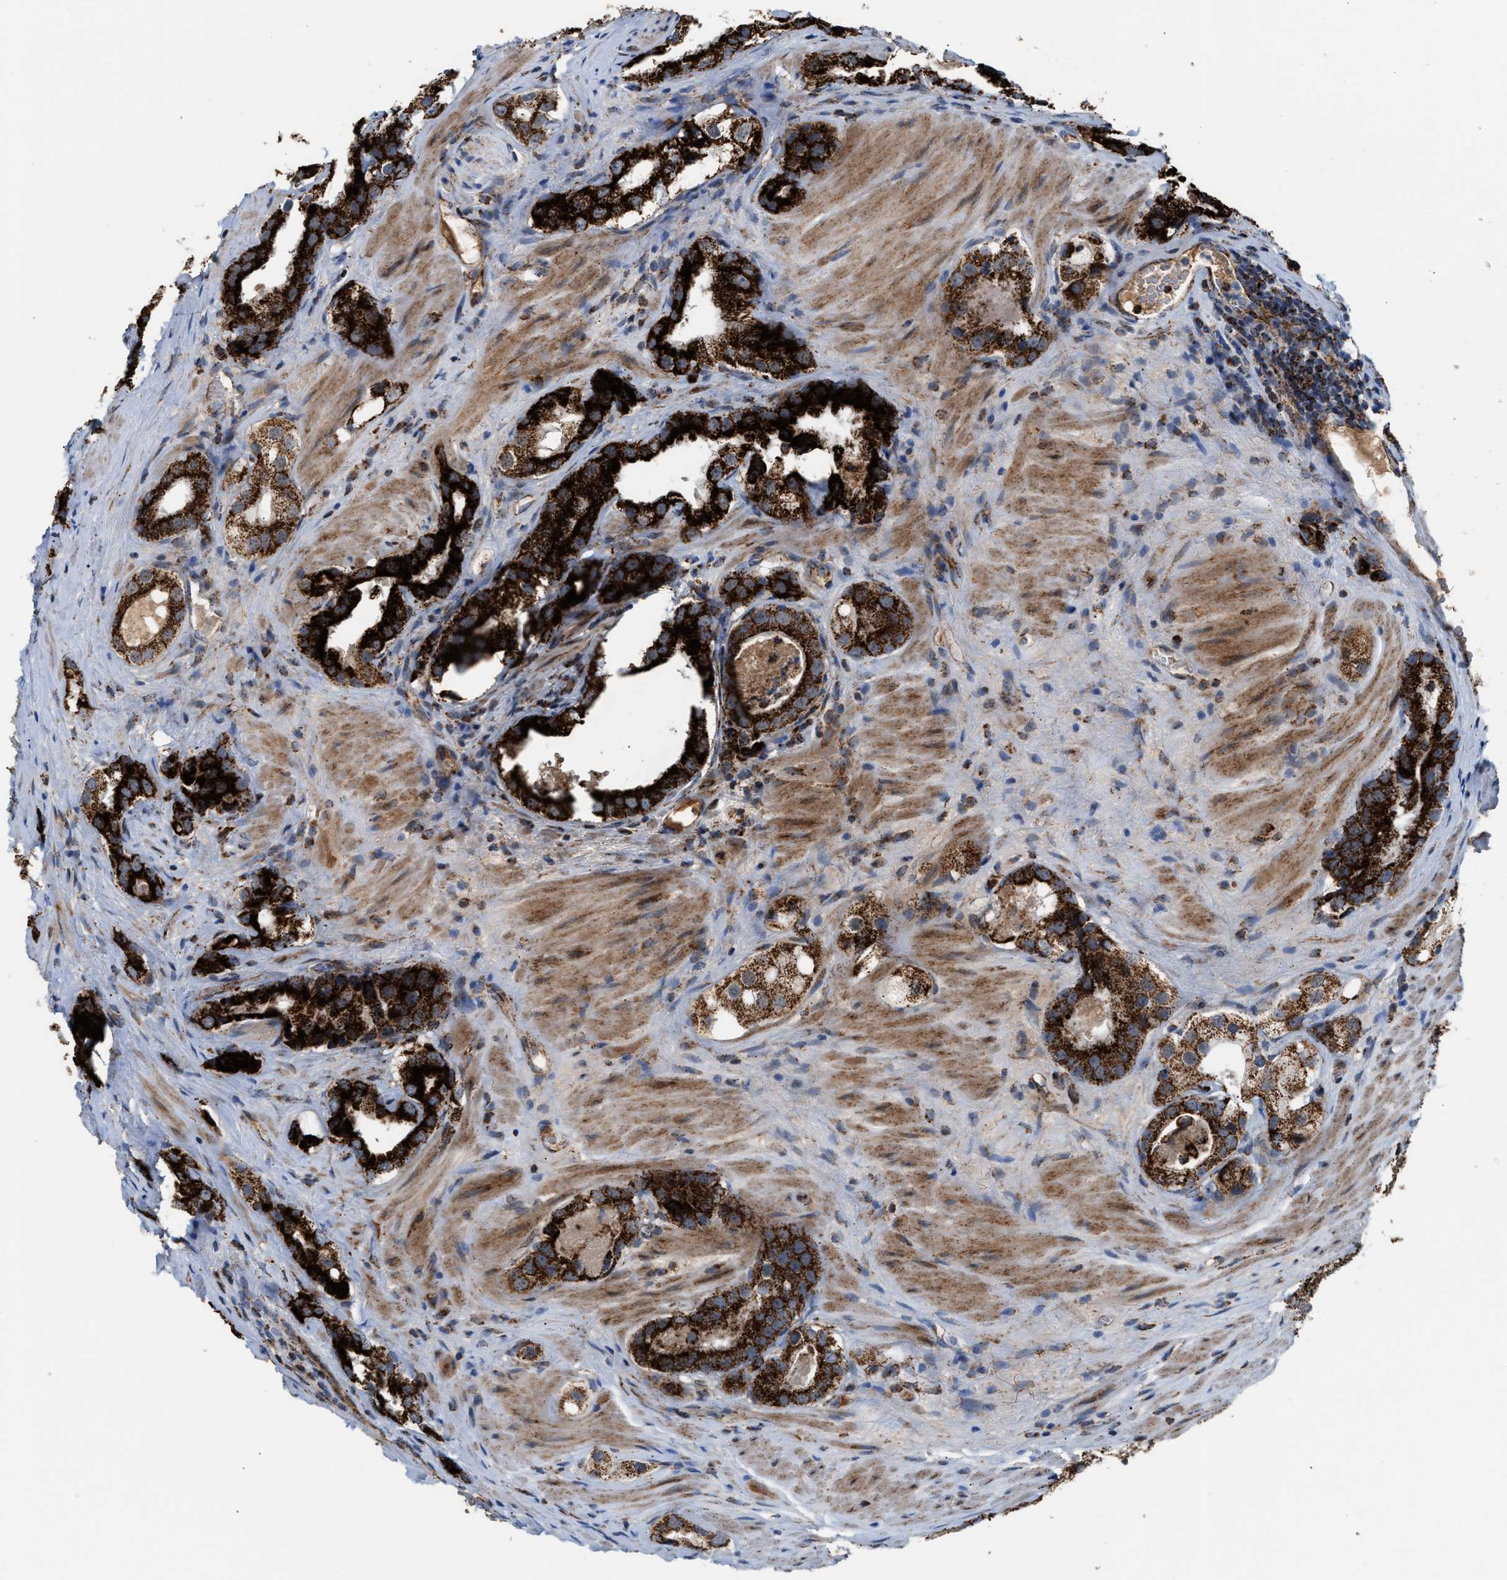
{"staining": {"intensity": "strong", "quantity": ">75%", "location": "cytoplasmic/membranous"}, "tissue": "prostate cancer", "cell_type": "Tumor cells", "image_type": "cancer", "snomed": [{"axis": "morphology", "description": "Adenocarcinoma, High grade"}, {"axis": "topography", "description": "Prostate"}], "caption": "This is an image of IHC staining of high-grade adenocarcinoma (prostate), which shows strong positivity in the cytoplasmic/membranous of tumor cells.", "gene": "PMPCA", "patient": {"sex": "male", "age": 63}}